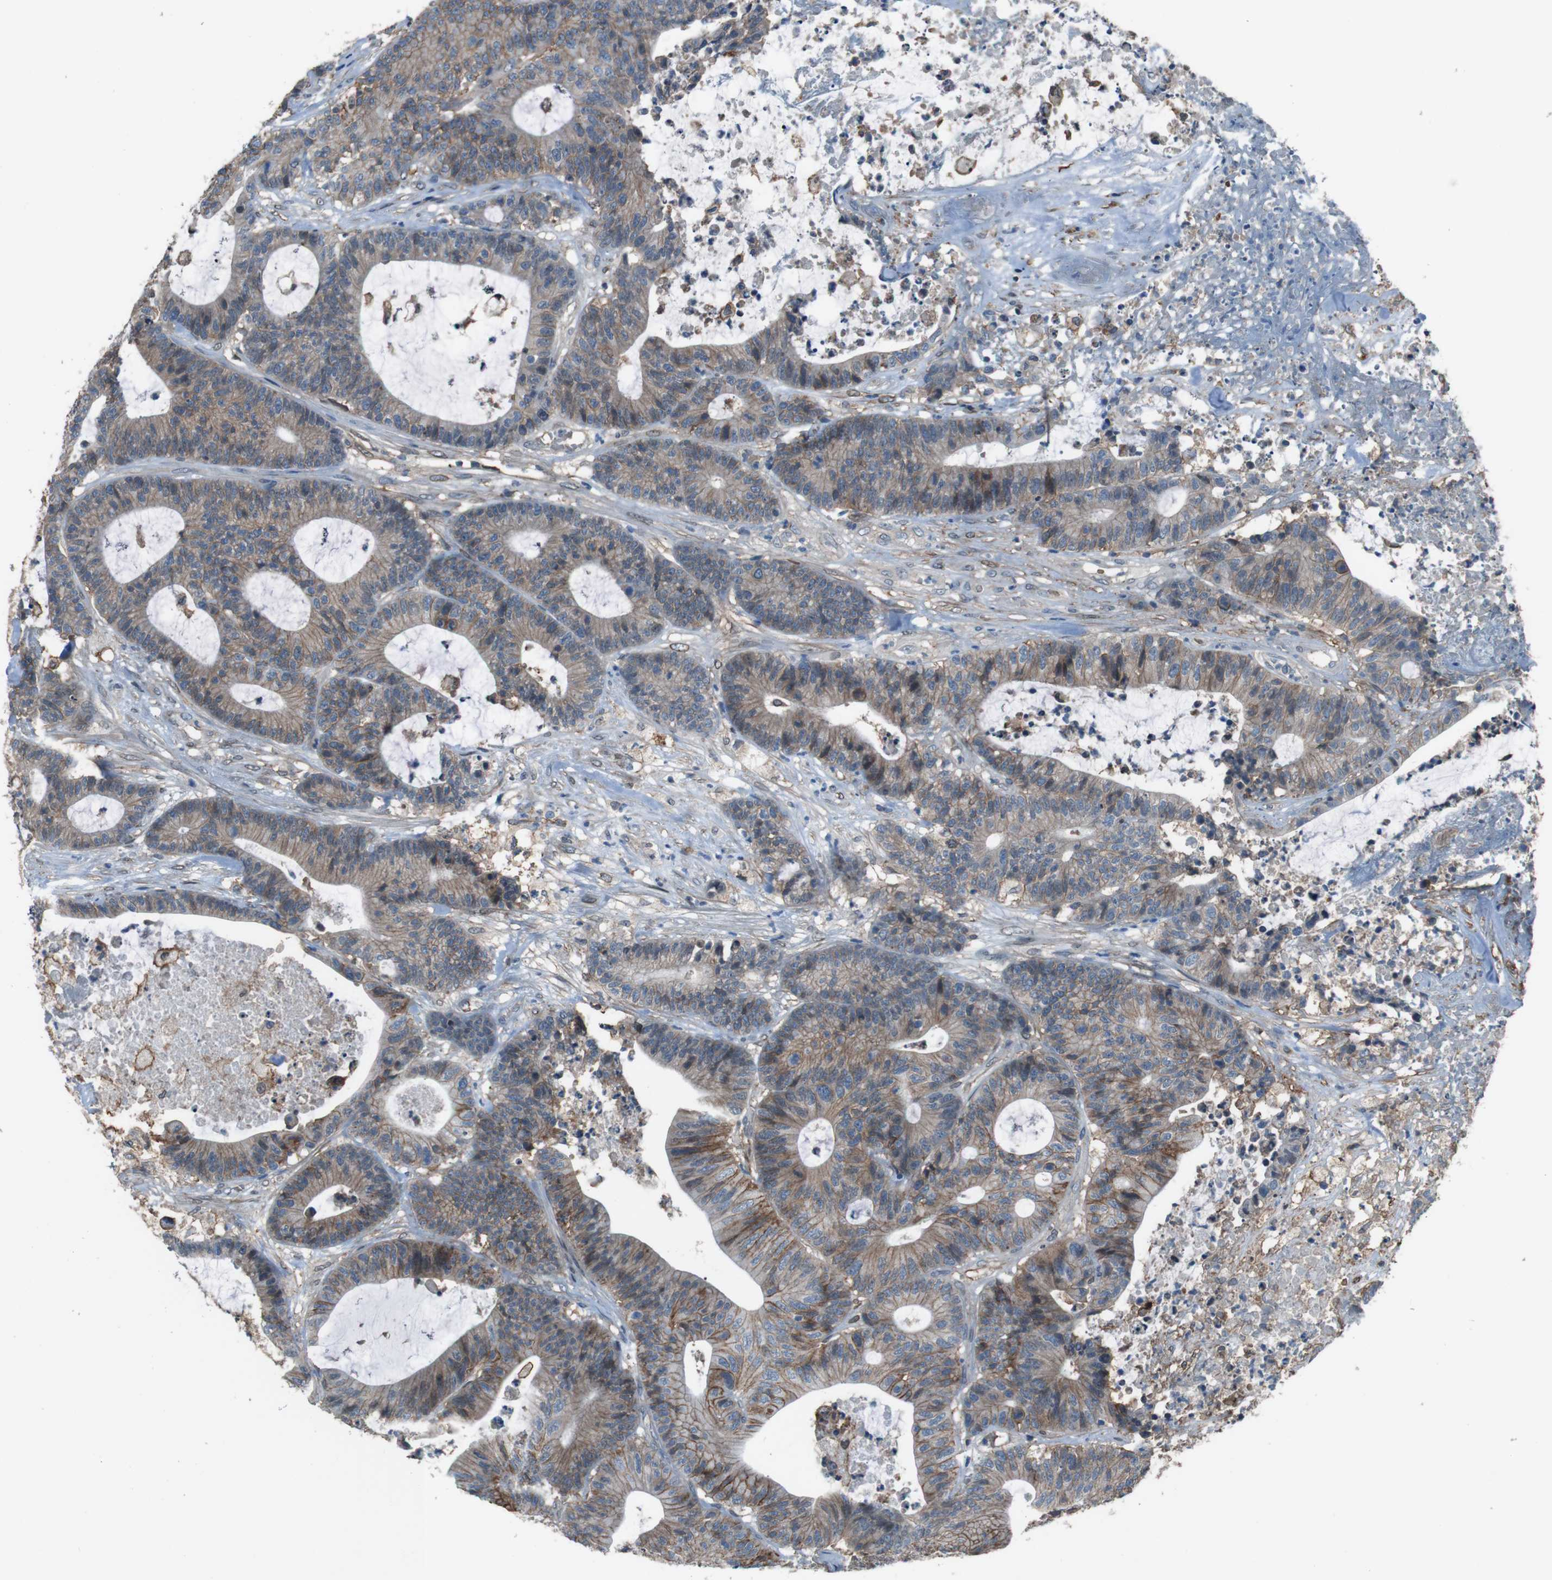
{"staining": {"intensity": "weak", "quantity": ">75%", "location": "cytoplasmic/membranous"}, "tissue": "colorectal cancer", "cell_type": "Tumor cells", "image_type": "cancer", "snomed": [{"axis": "morphology", "description": "Adenocarcinoma, NOS"}, {"axis": "topography", "description": "Colon"}], "caption": "Colorectal adenocarcinoma stained for a protein (brown) shows weak cytoplasmic/membranous positive staining in about >75% of tumor cells.", "gene": "ATP2B1", "patient": {"sex": "female", "age": 84}}